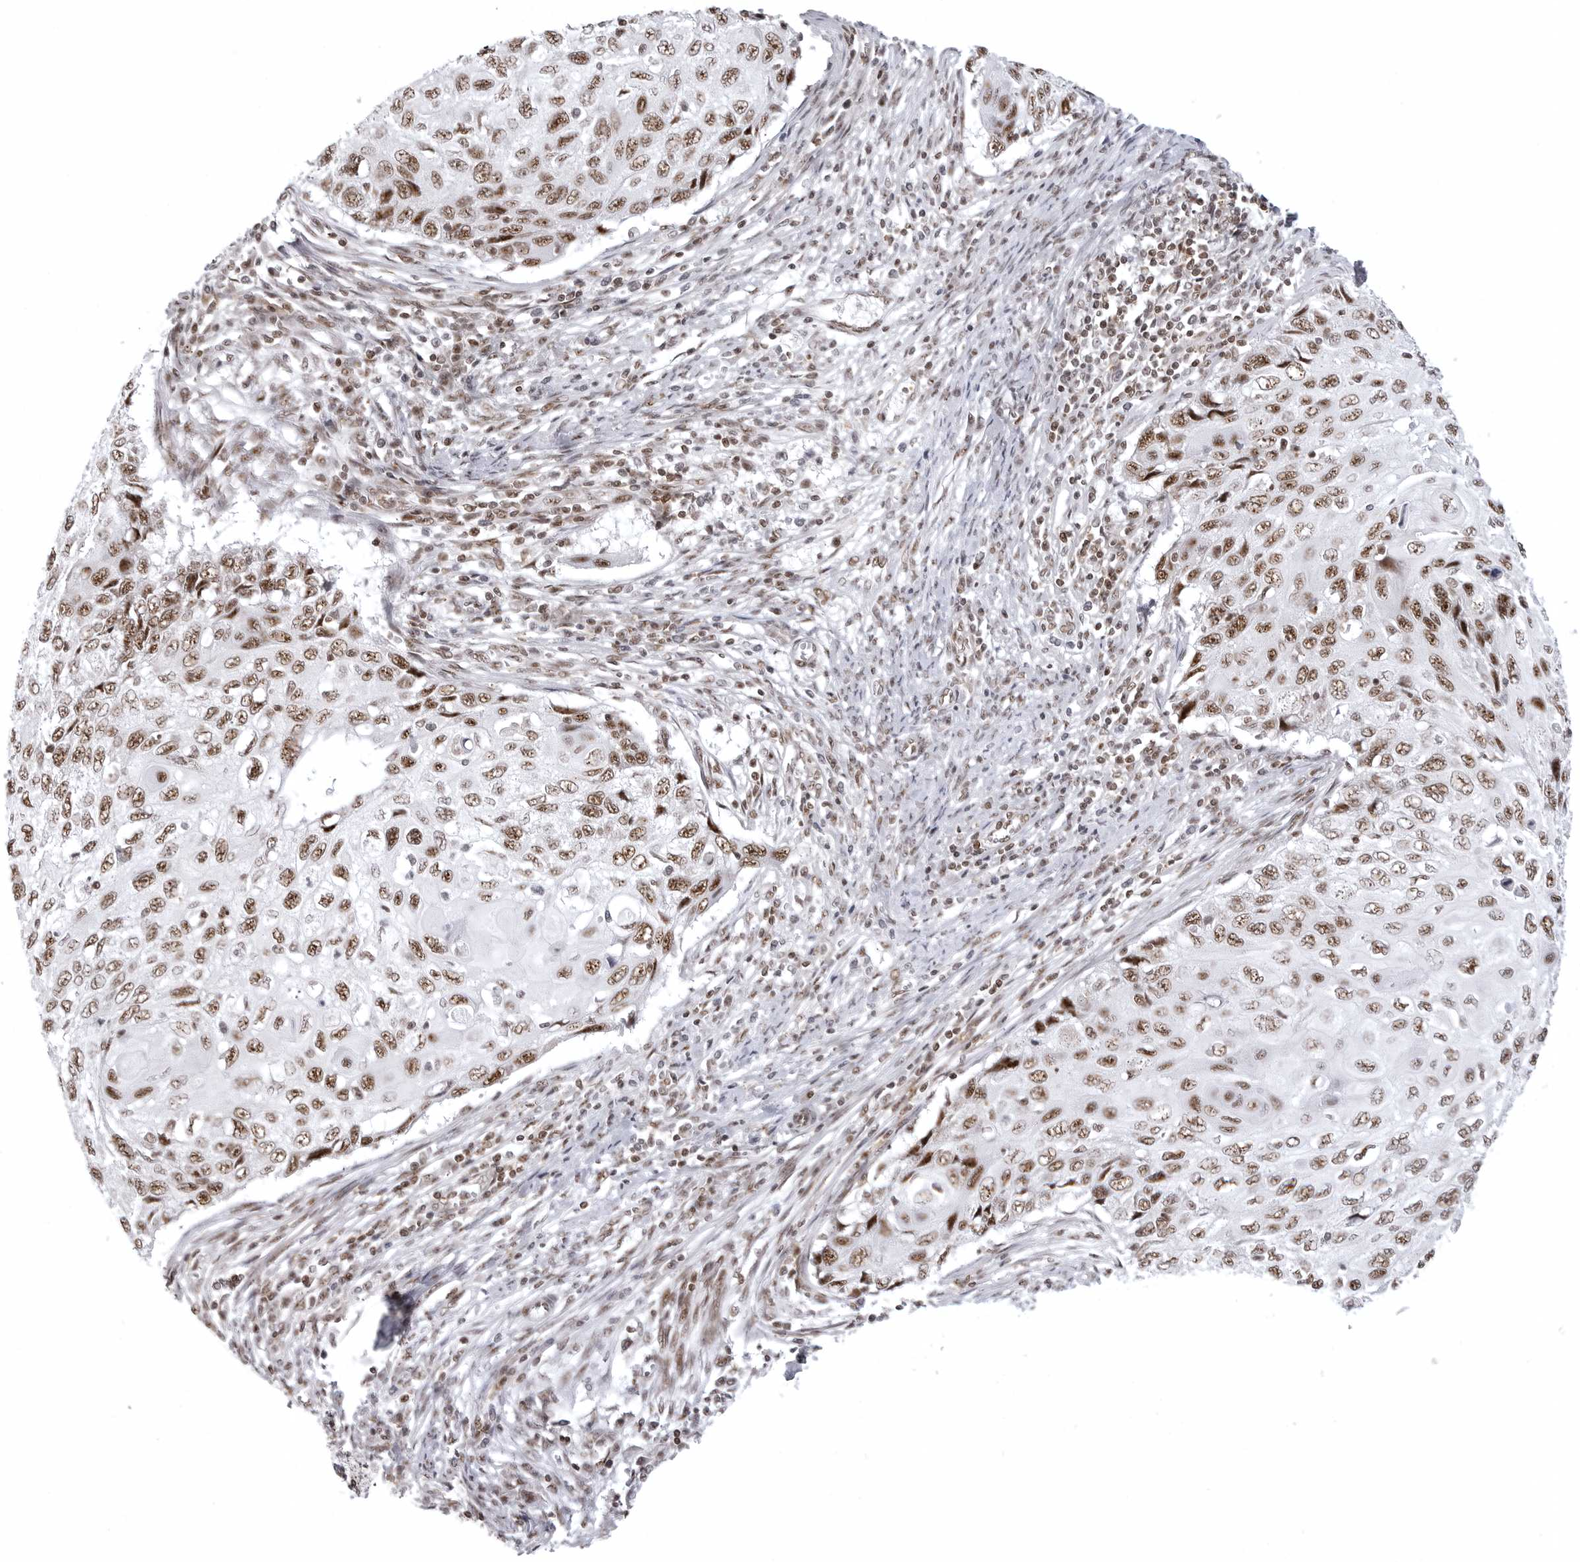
{"staining": {"intensity": "moderate", "quantity": ">75%", "location": "nuclear"}, "tissue": "cervical cancer", "cell_type": "Tumor cells", "image_type": "cancer", "snomed": [{"axis": "morphology", "description": "Squamous cell carcinoma, NOS"}, {"axis": "topography", "description": "Cervix"}], "caption": "High-power microscopy captured an IHC image of cervical cancer (squamous cell carcinoma), revealing moderate nuclear expression in about >75% of tumor cells.", "gene": "WRAP53", "patient": {"sex": "female", "age": 70}}